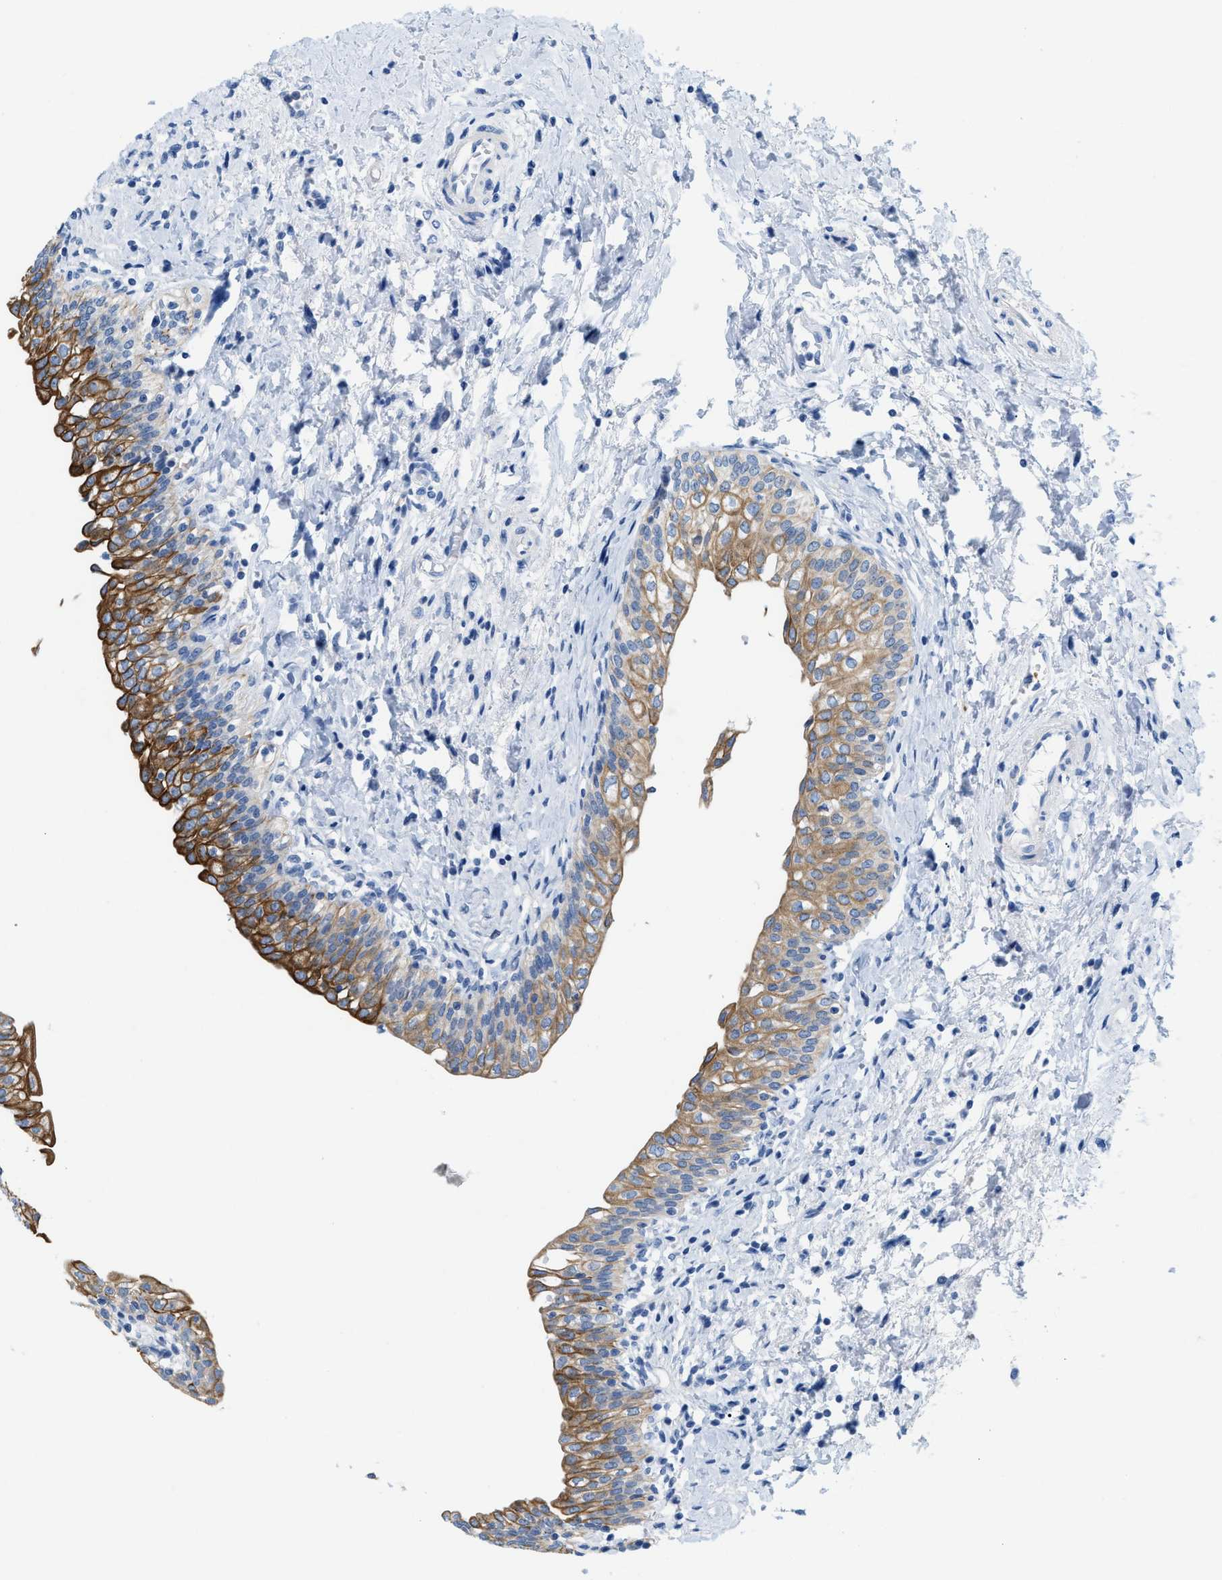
{"staining": {"intensity": "moderate", "quantity": "25%-75%", "location": "cytoplasmic/membranous"}, "tissue": "urinary bladder", "cell_type": "Urothelial cells", "image_type": "normal", "snomed": [{"axis": "morphology", "description": "Normal tissue, NOS"}, {"axis": "topography", "description": "Urinary bladder"}], "caption": "DAB (3,3'-diaminobenzidine) immunohistochemical staining of benign urinary bladder exhibits moderate cytoplasmic/membranous protein staining in approximately 25%-75% of urothelial cells. The staining was performed using DAB, with brown indicating positive protein expression. Nuclei are stained blue with hematoxylin.", "gene": "BPGM", "patient": {"sex": "male", "age": 55}}